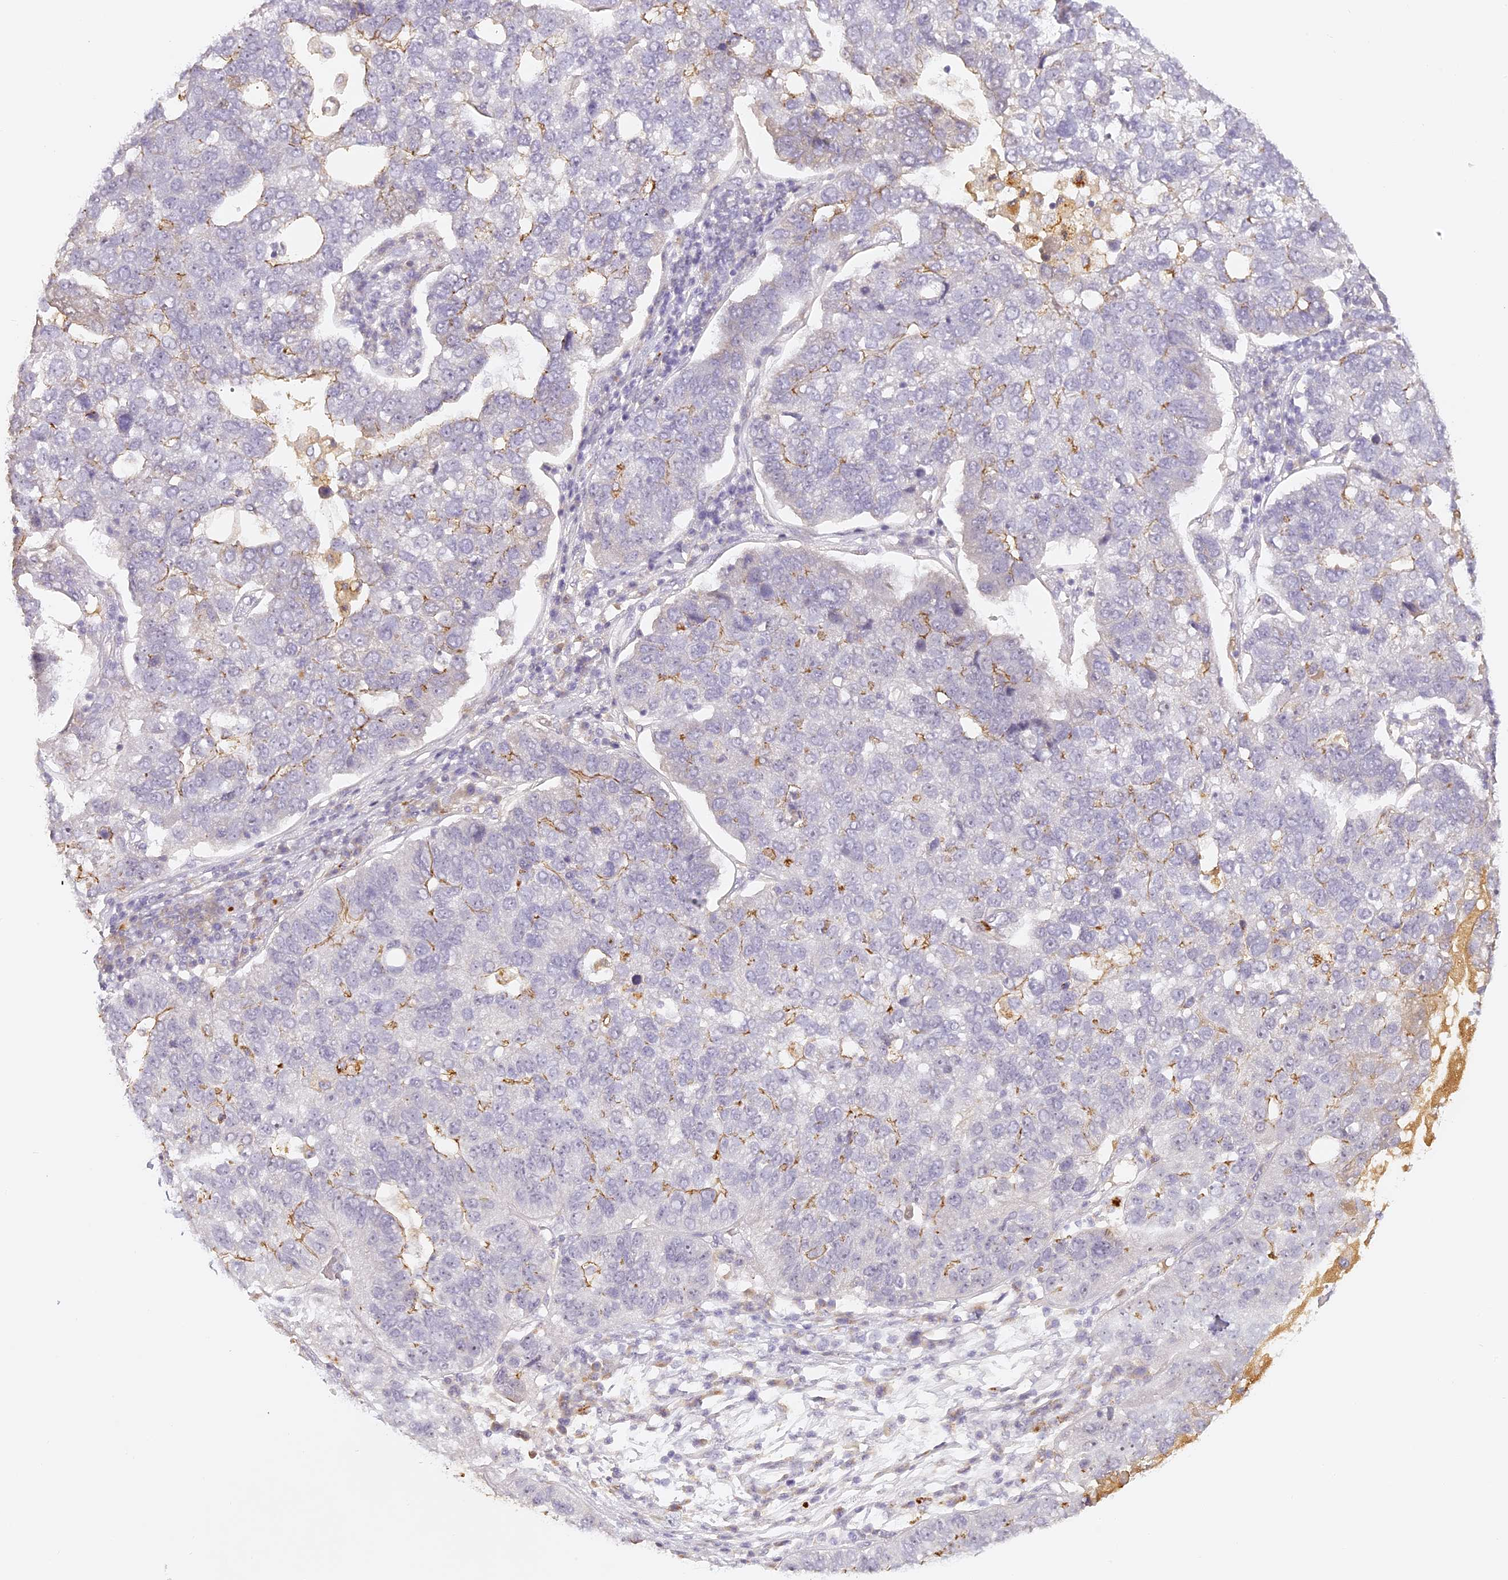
{"staining": {"intensity": "moderate", "quantity": "<25%", "location": "cytoplasmic/membranous"}, "tissue": "pancreatic cancer", "cell_type": "Tumor cells", "image_type": "cancer", "snomed": [{"axis": "morphology", "description": "Adenocarcinoma, NOS"}, {"axis": "topography", "description": "Pancreas"}], "caption": "This is a photomicrograph of immunohistochemistry staining of pancreatic cancer, which shows moderate staining in the cytoplasmic/membranous of tumor cells.", "gene": "ELL3", "patient": {"sex": "female", "age": 61}}